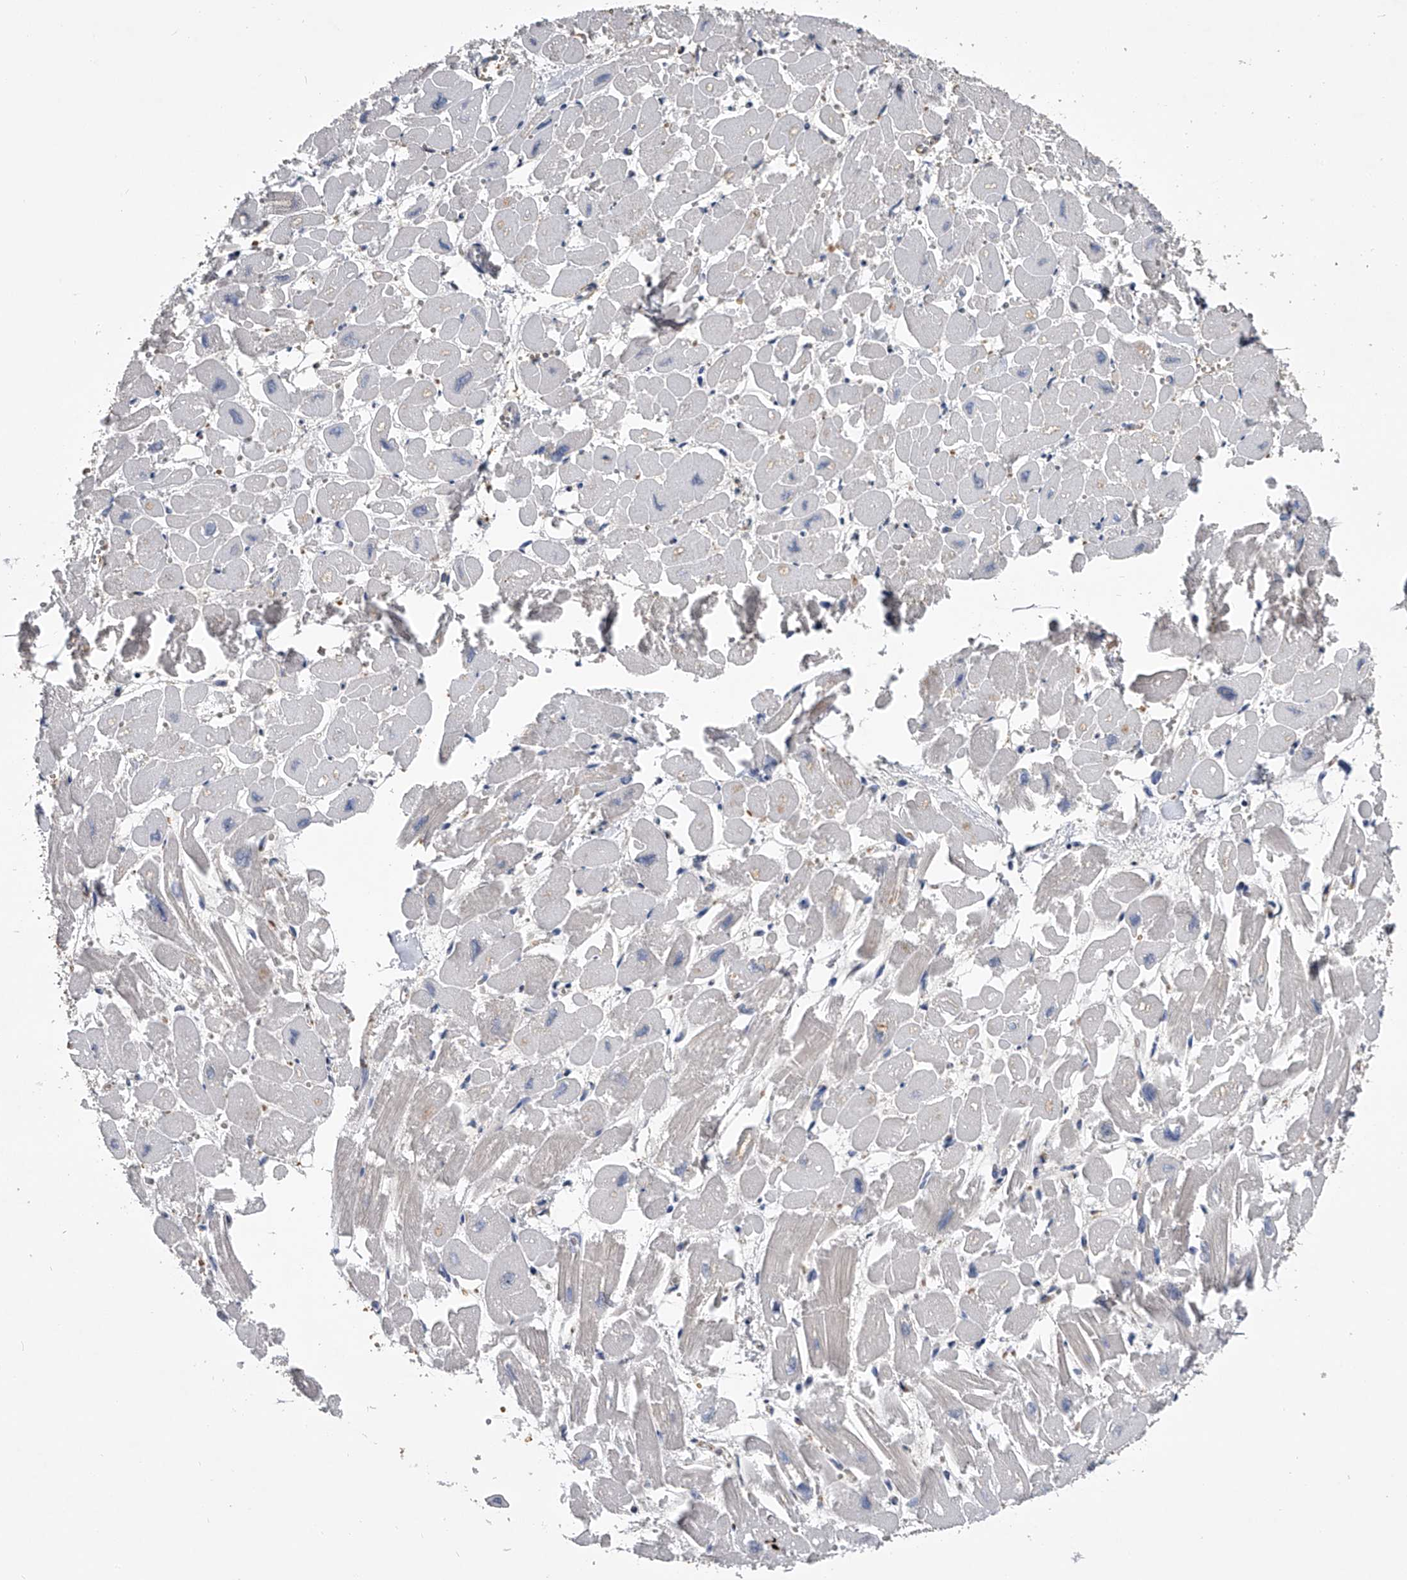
{"staining": {"intensity": "negative", "quantity": "none", "location": "none"}, "tissue": "heart muscle", "cell_type": "Cardiomyocytes", "image_type": "normal", "snomed": [{"axis": "morphology", "description": "Normal tissue, NOS"}, {"axis": "topography", "description": "Heart"}], "caption": "Human heart muscle stained for a protein using IHC exhibits no staining in cardiomyocytes.", "gene": "MDN1", "patient": {"sex": "male", "age": 54}}